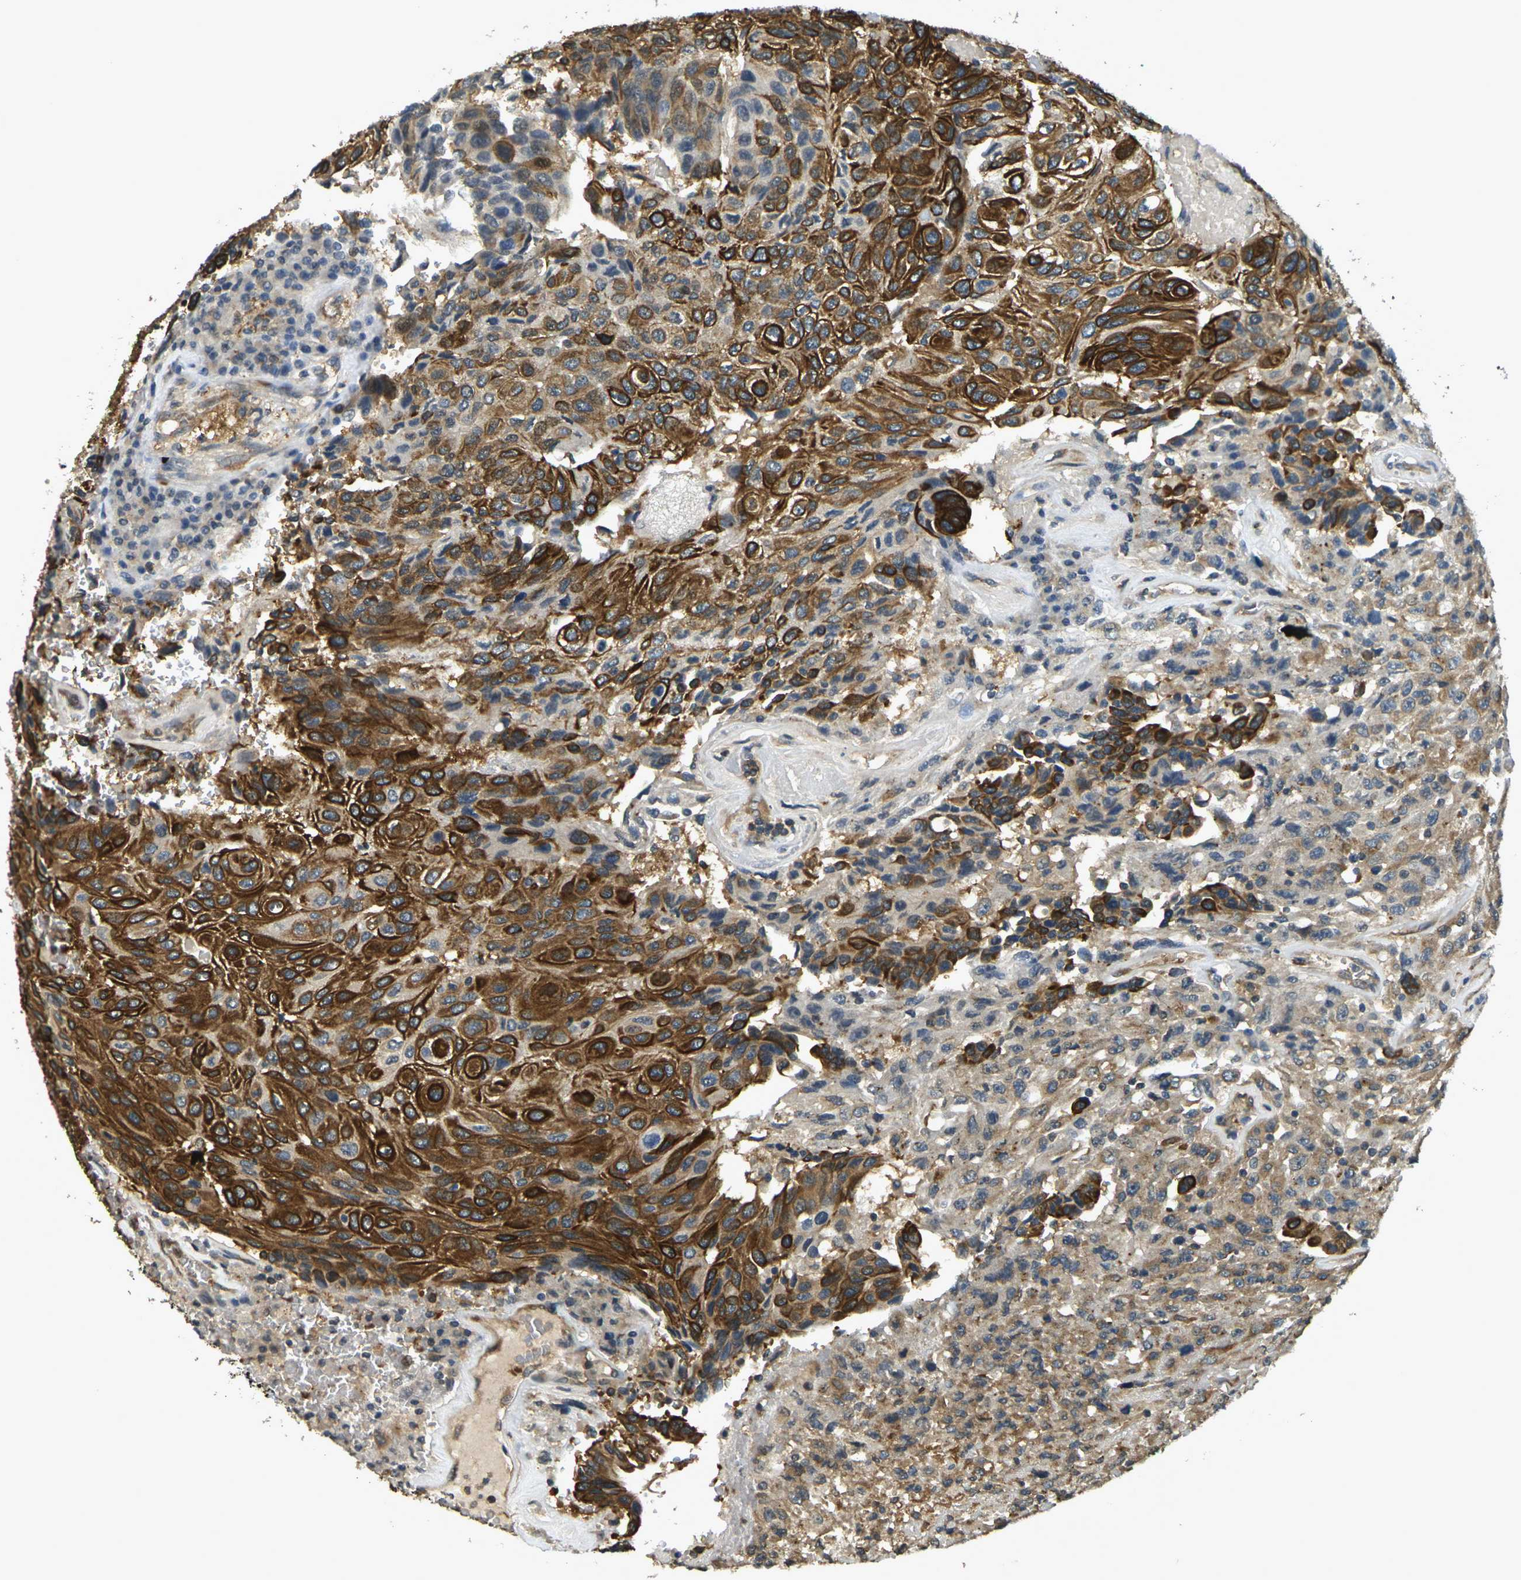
{"staining": {"intensity": "strong", "quantity": "<25%", "location": "cytoplasmic/membranous"}, "tissue": "urothelial cancer", "cell_type": "Tumor cells", "image_type": "cancer", "snomed": [{"axis": "morphology", "description": "Urothelial carcinoma, High grade"}, {"axis": "topography", "description": "Urinary bladder"}], "caption": "Tumor cells exhibit medium levels of strong cytoplasmic/membranous positivity in approximately <25% of cells in high-grade urothelial carcinoma.", "gene": "CAST", "patient": {"sex": "male", "age": 66}}